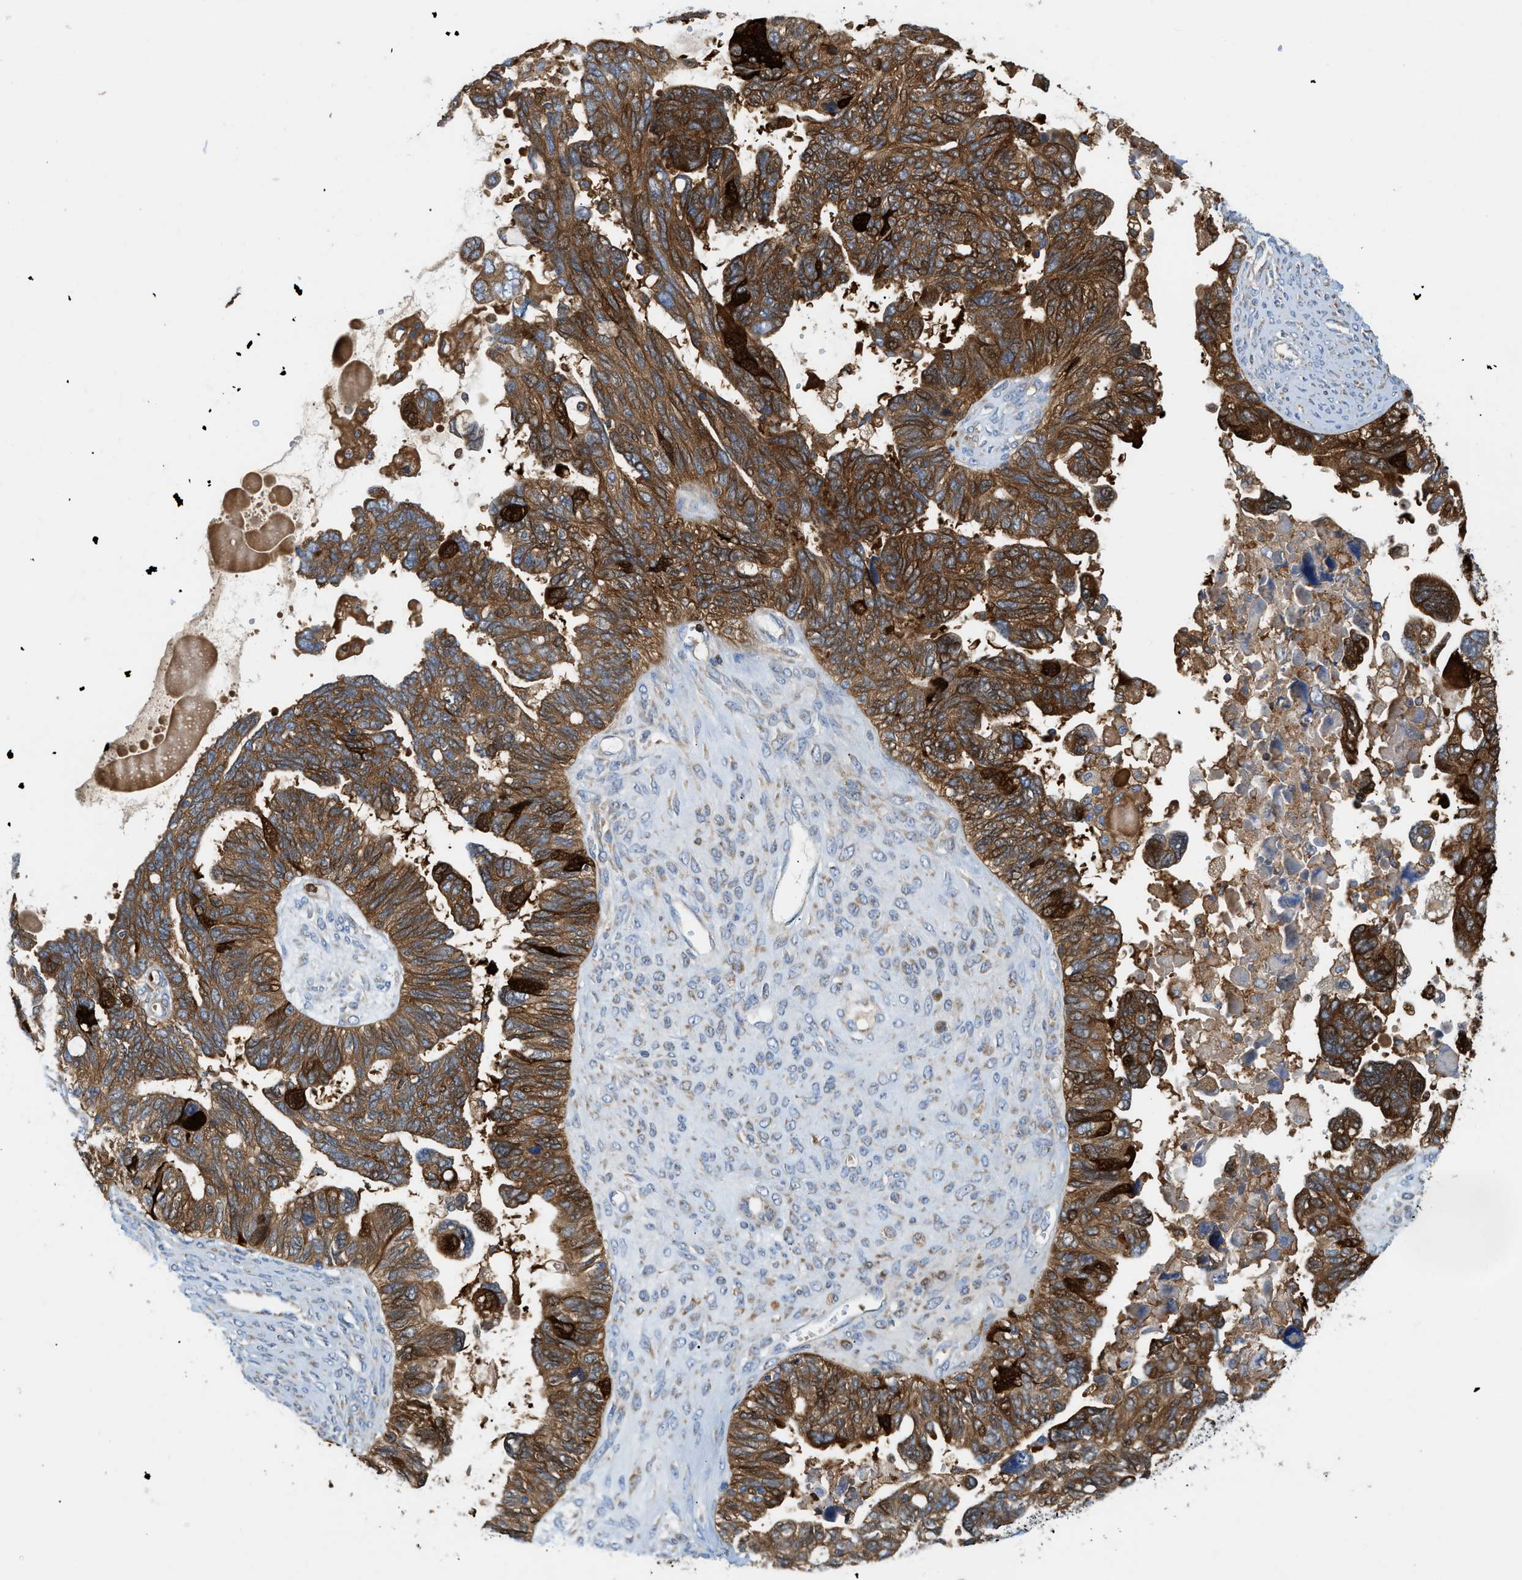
{"staining": {"intensity": "strong", "quantity": ">75%", "location": "cytoplasmic/membranous"}, "tissue": "ovarian cancer", "cell_type": "Tumor cells", "image_type": "cancer", "snomed": [{"axis": "morphology", "description": "Cystadenocarcinoma, serous, NOS"}, {"axis": "topography", "description": "Ovary"}], "caption": "Ovarian cancer (serous cystadenocarcinoma) was stained to show a protein in brown. There is high levels of strong cytoplasmic/membranous staining in approximately >75% of tumor cells. Nuclei are stained in blue.", "gene": "GPAT4", "patient": {"sex": "female", "age": 79}}